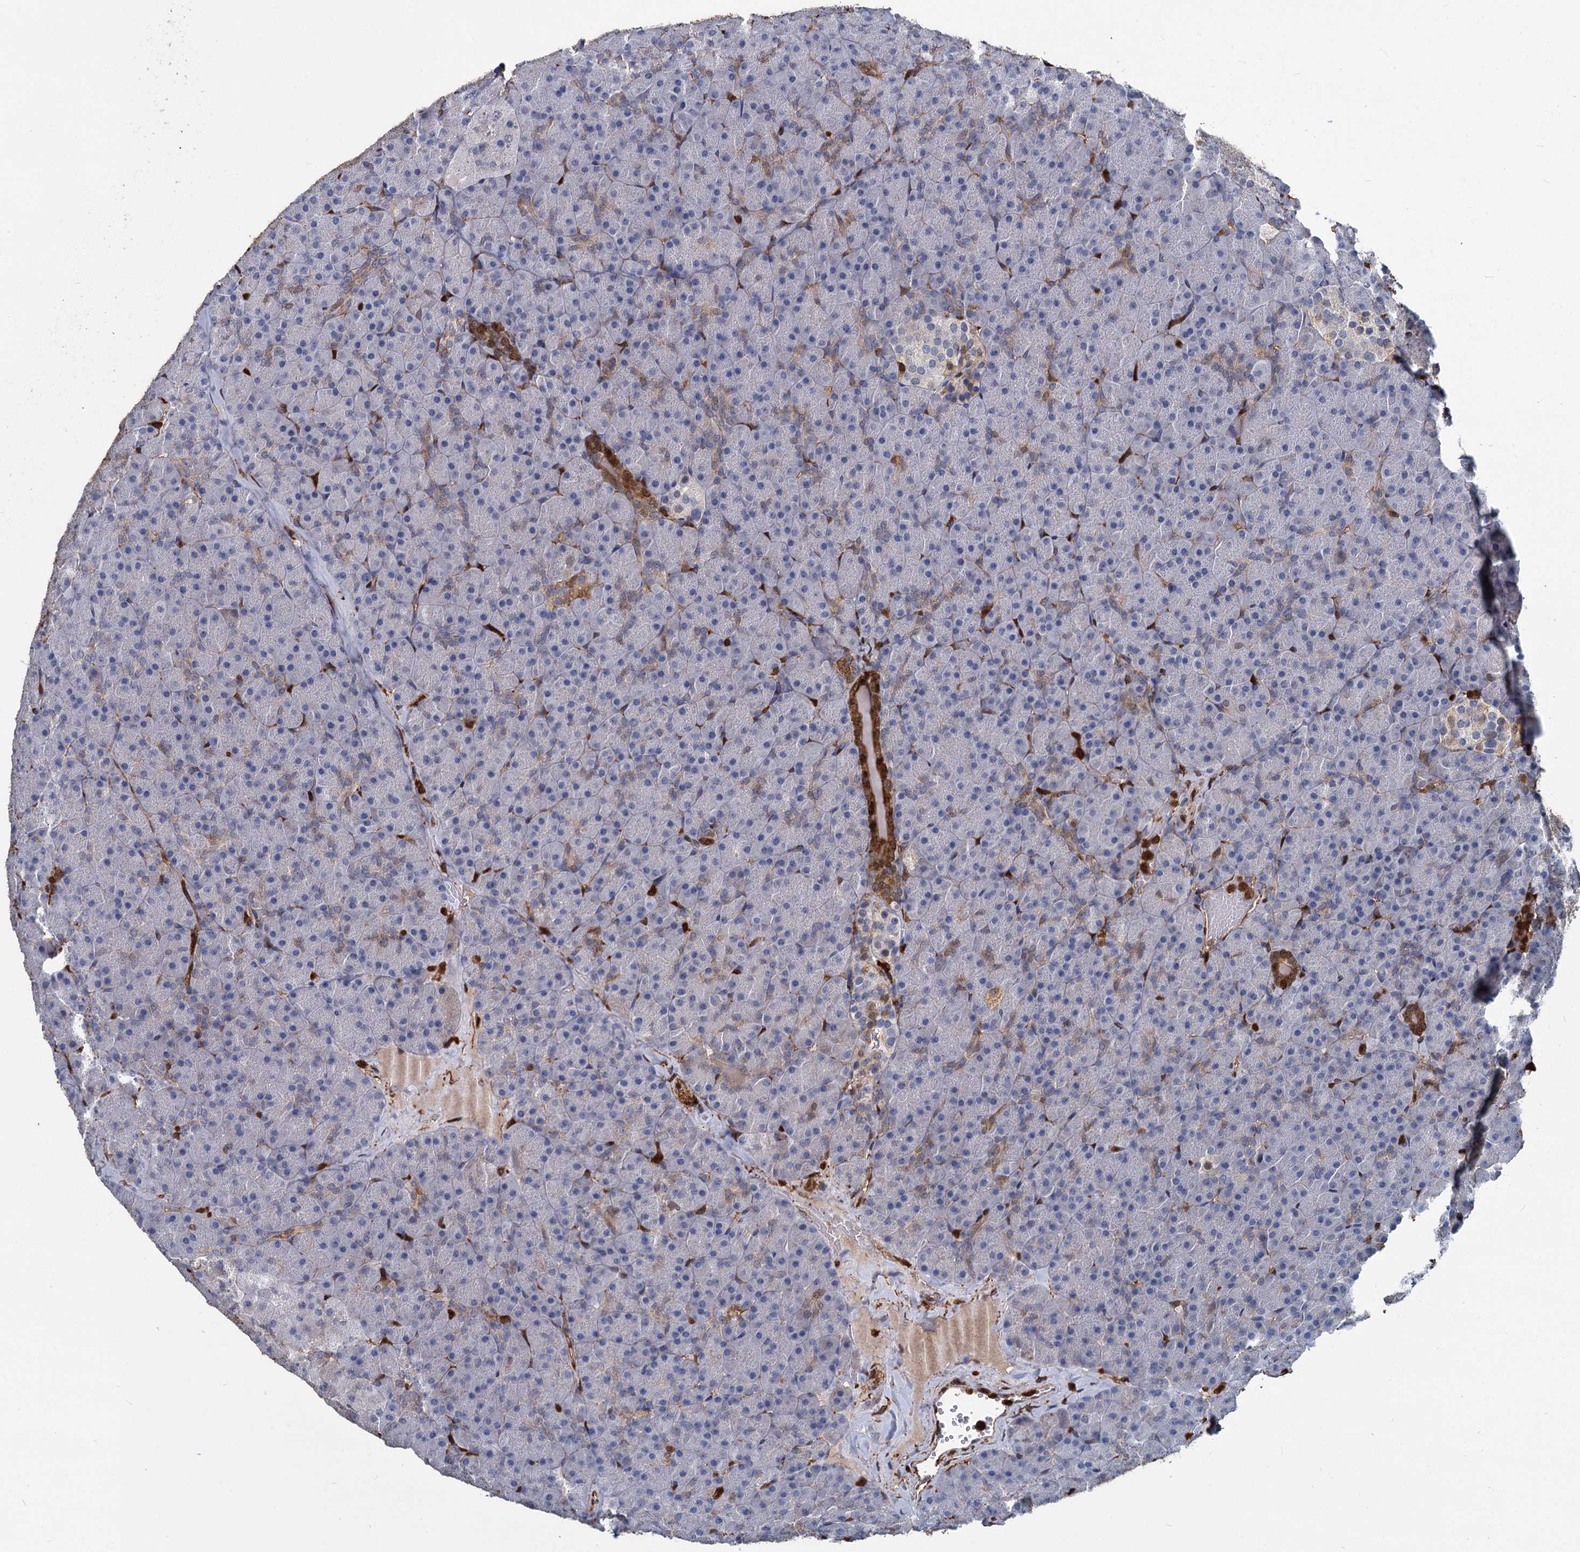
{"staining": {"intensity": "strong", "quantity": "25%-75%", "location": "cytoplasmic/membranous,nuclear"}, "tissue": "pancreas", "cell_type": "Exocrine glandular cells", "image_type": "normal", "snomed": [{"axis": "morphology", "description": "Normal tissue, NOS"}, {"axis": "topography", "description": "Pancreas"}], "caption": "Protein expression by IHC demonstrates strong cytoplasmic/membranous,nuclear positivity in approximately 25%-75% of exocrine glandular cells in benign pancreas. (brown staining indicates protein expression, while blue staining denotes nuclei).", "gene": "S100A6", "patient": {"sex": "male", "age": 36}}